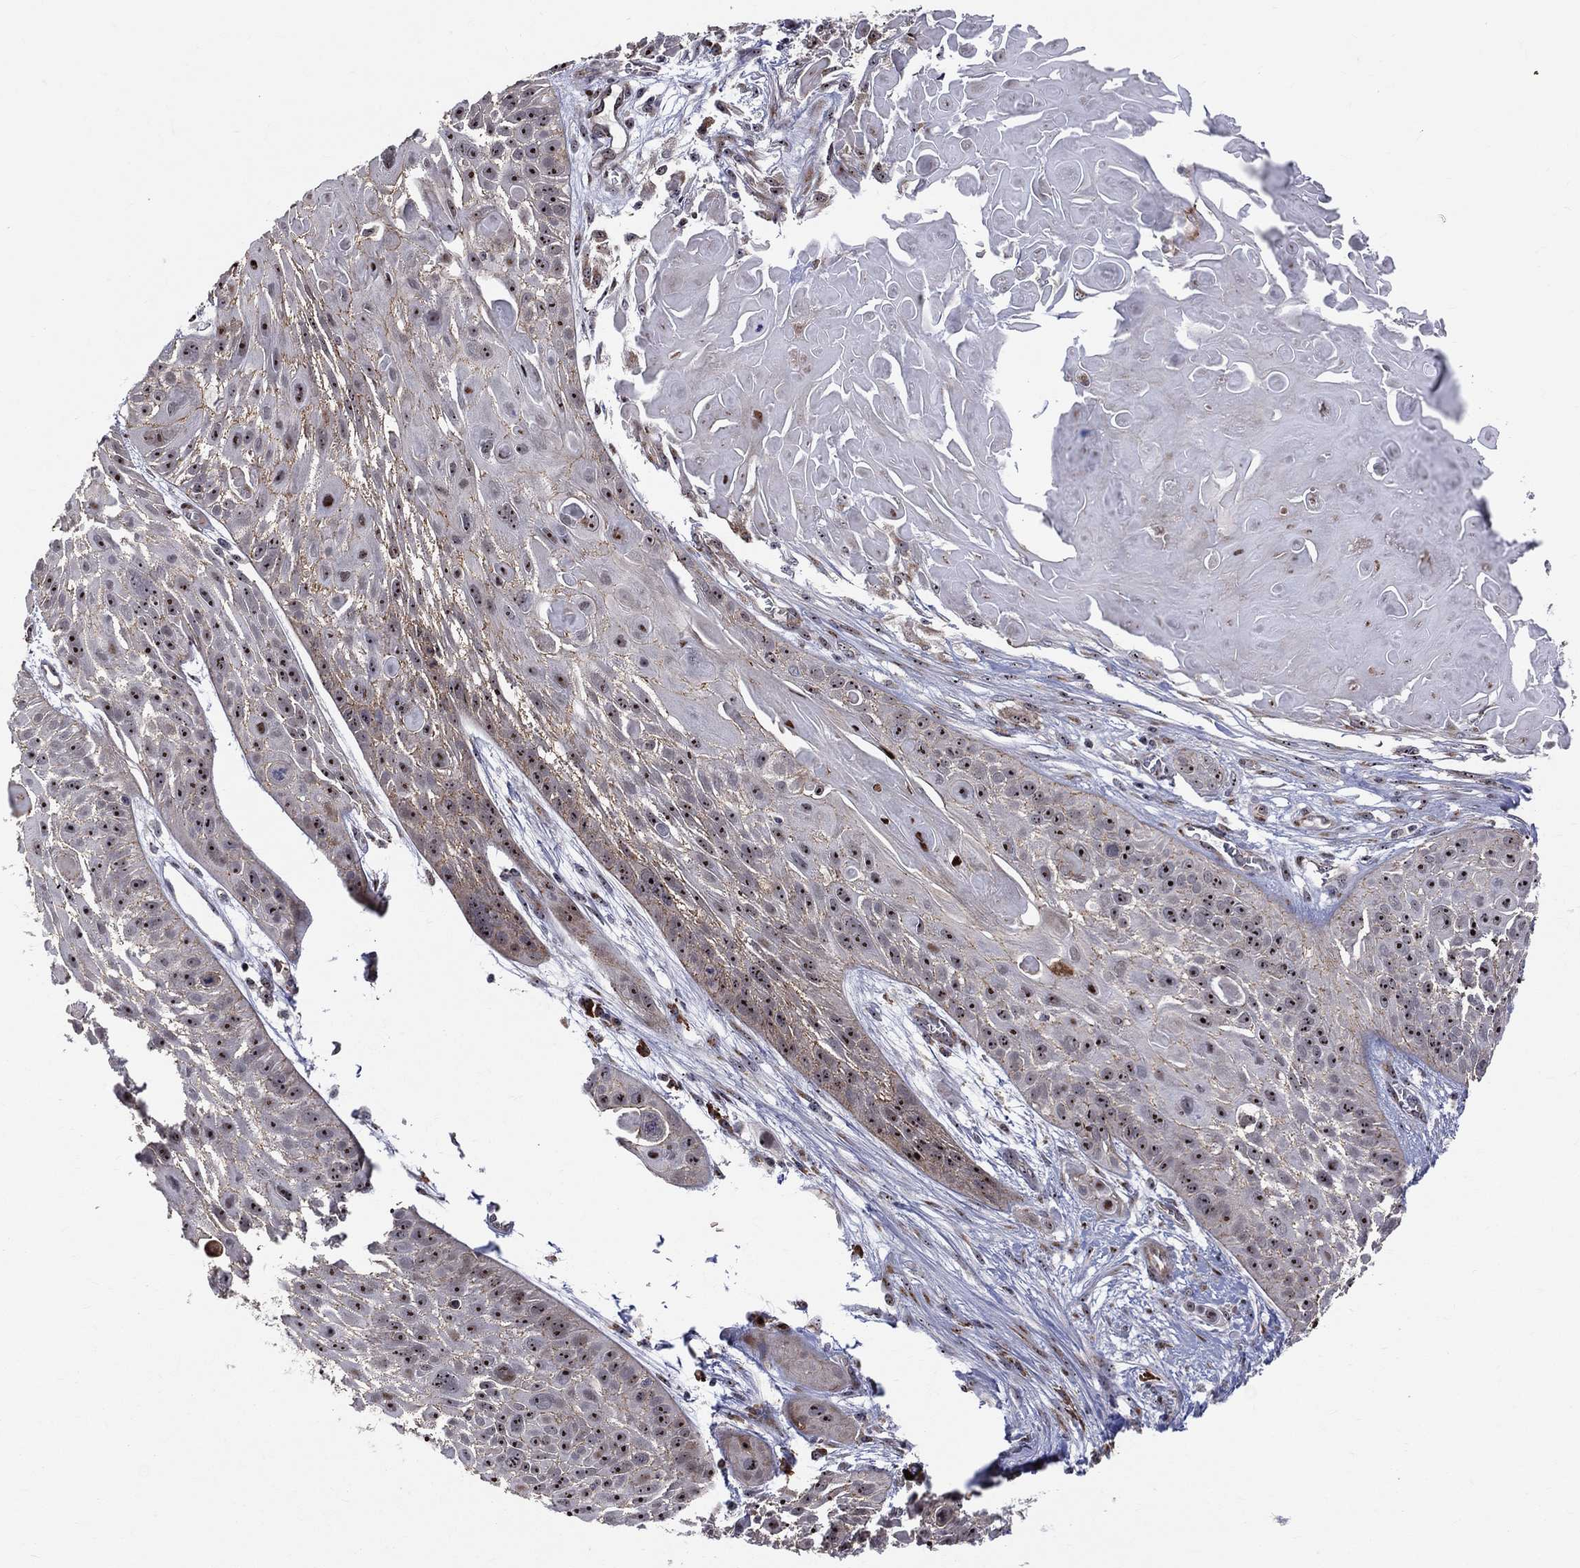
{"staining": {"intensity": "strong", "quantity": "25%-75%", "location": "nuclear"}, "tissue": "skin cancer", "cell_type": "Tumor cells", "image_type": "cancer", "snomed": [{"axis": "morphology", "description": "Squamous cell carcinoma, NOS"}, {"axis": "topography", "description": "Skin"}, {"axis": "topography", "description": "Anal"}], "caption": "Tumor cells demonstrate high levels of strong nuclear staining in about 25%-75% of cells in skin cancer.", "gene": "VHL", "patient": {"sex": "female", "age": 75}}